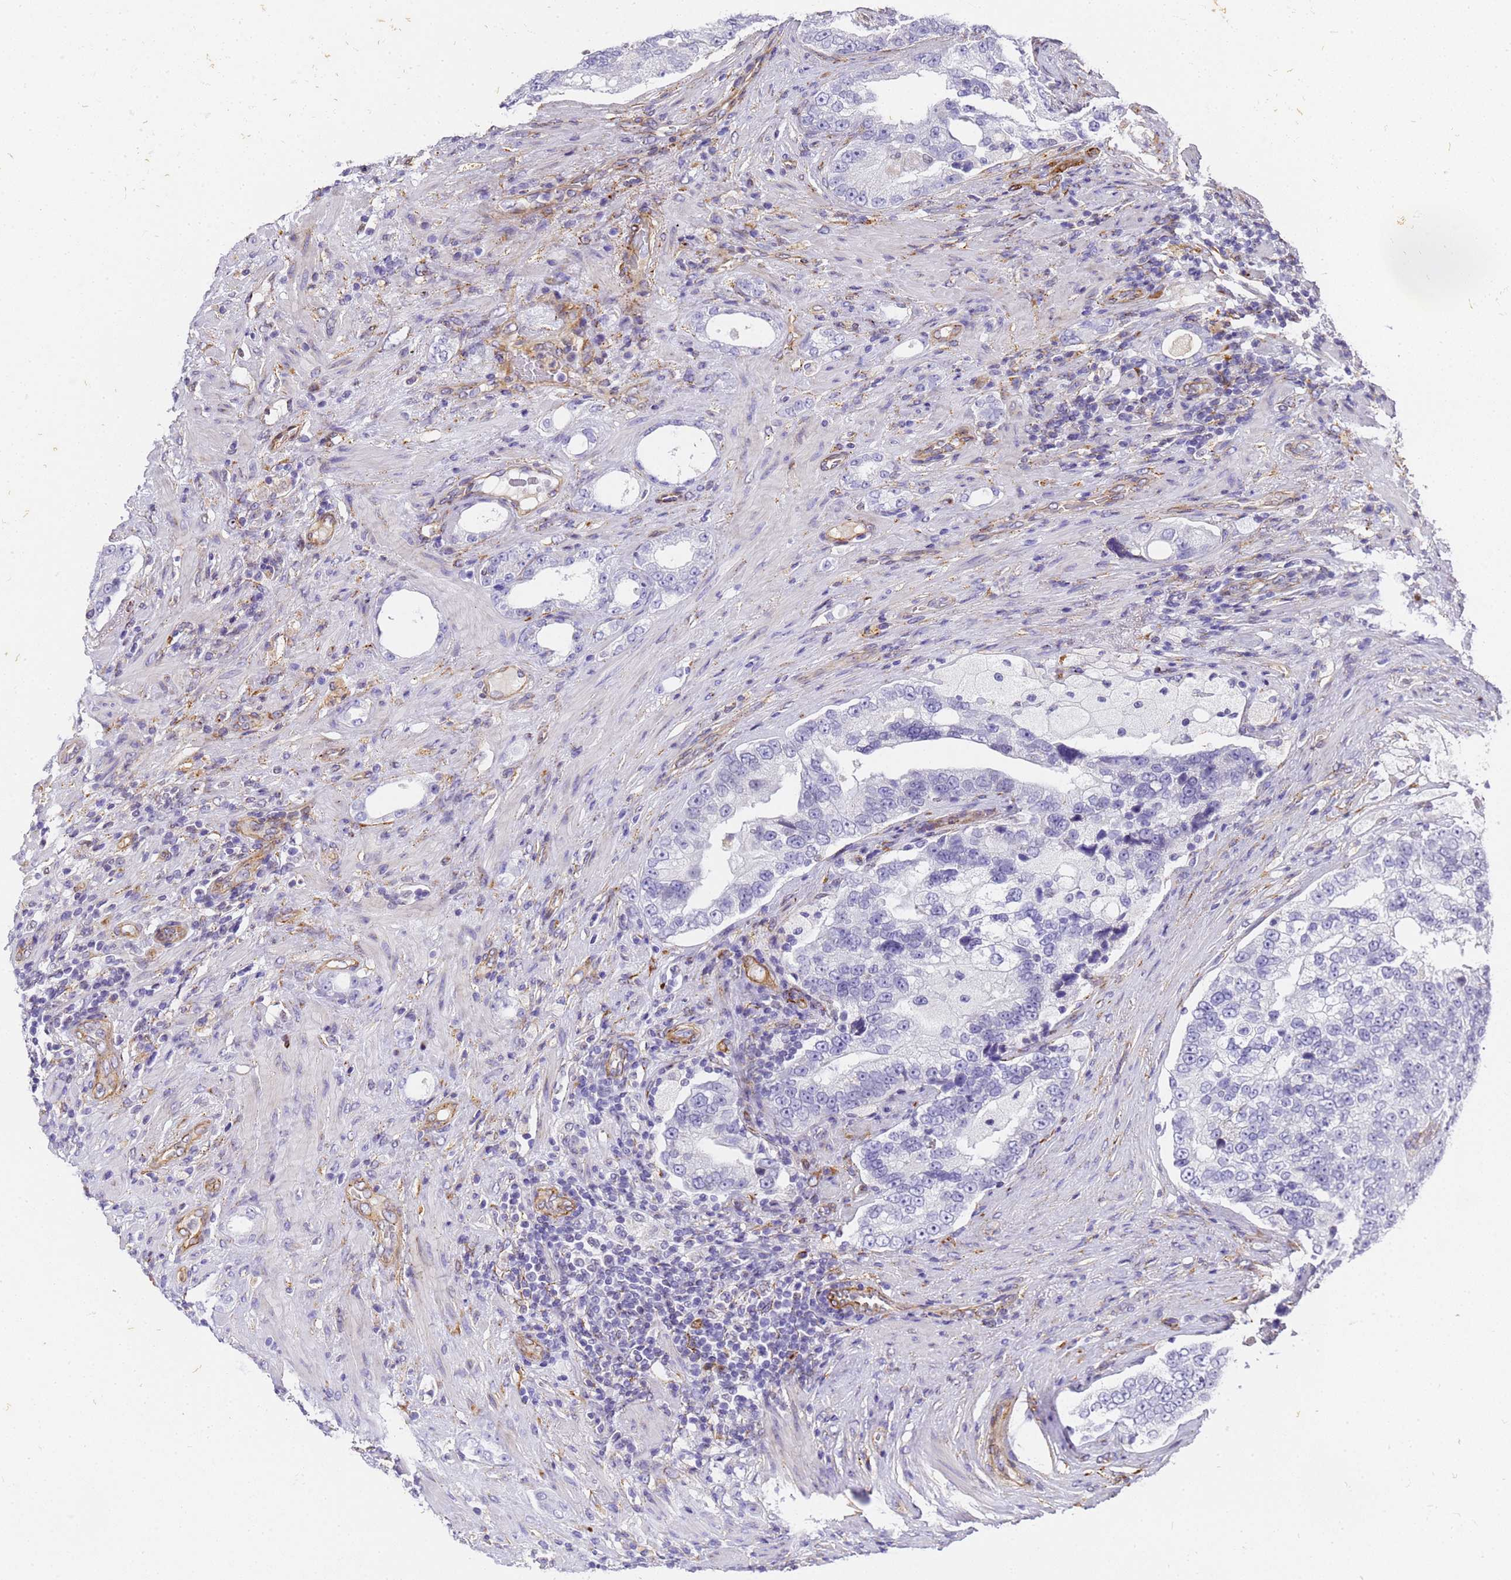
{"staining": {"intensity": "negative", "quantity": "none", "location": "none"}, "tissue": "prostate cancer", "cell_type": "Tumor cells", "image_type": "cancer", "snomed": [{"axis": "morphology", "description": "Adenocarcinoma, High grade"}, {"axis": "topography", "description": "Prostate"}], "caption": "Immunohistochemistry (IHC) of prostate high-grade adenocarcinoma displays no positivity in tumor cells.", "gene": "IGFBP7", "patient": {"sex": "male", "age": 70}}